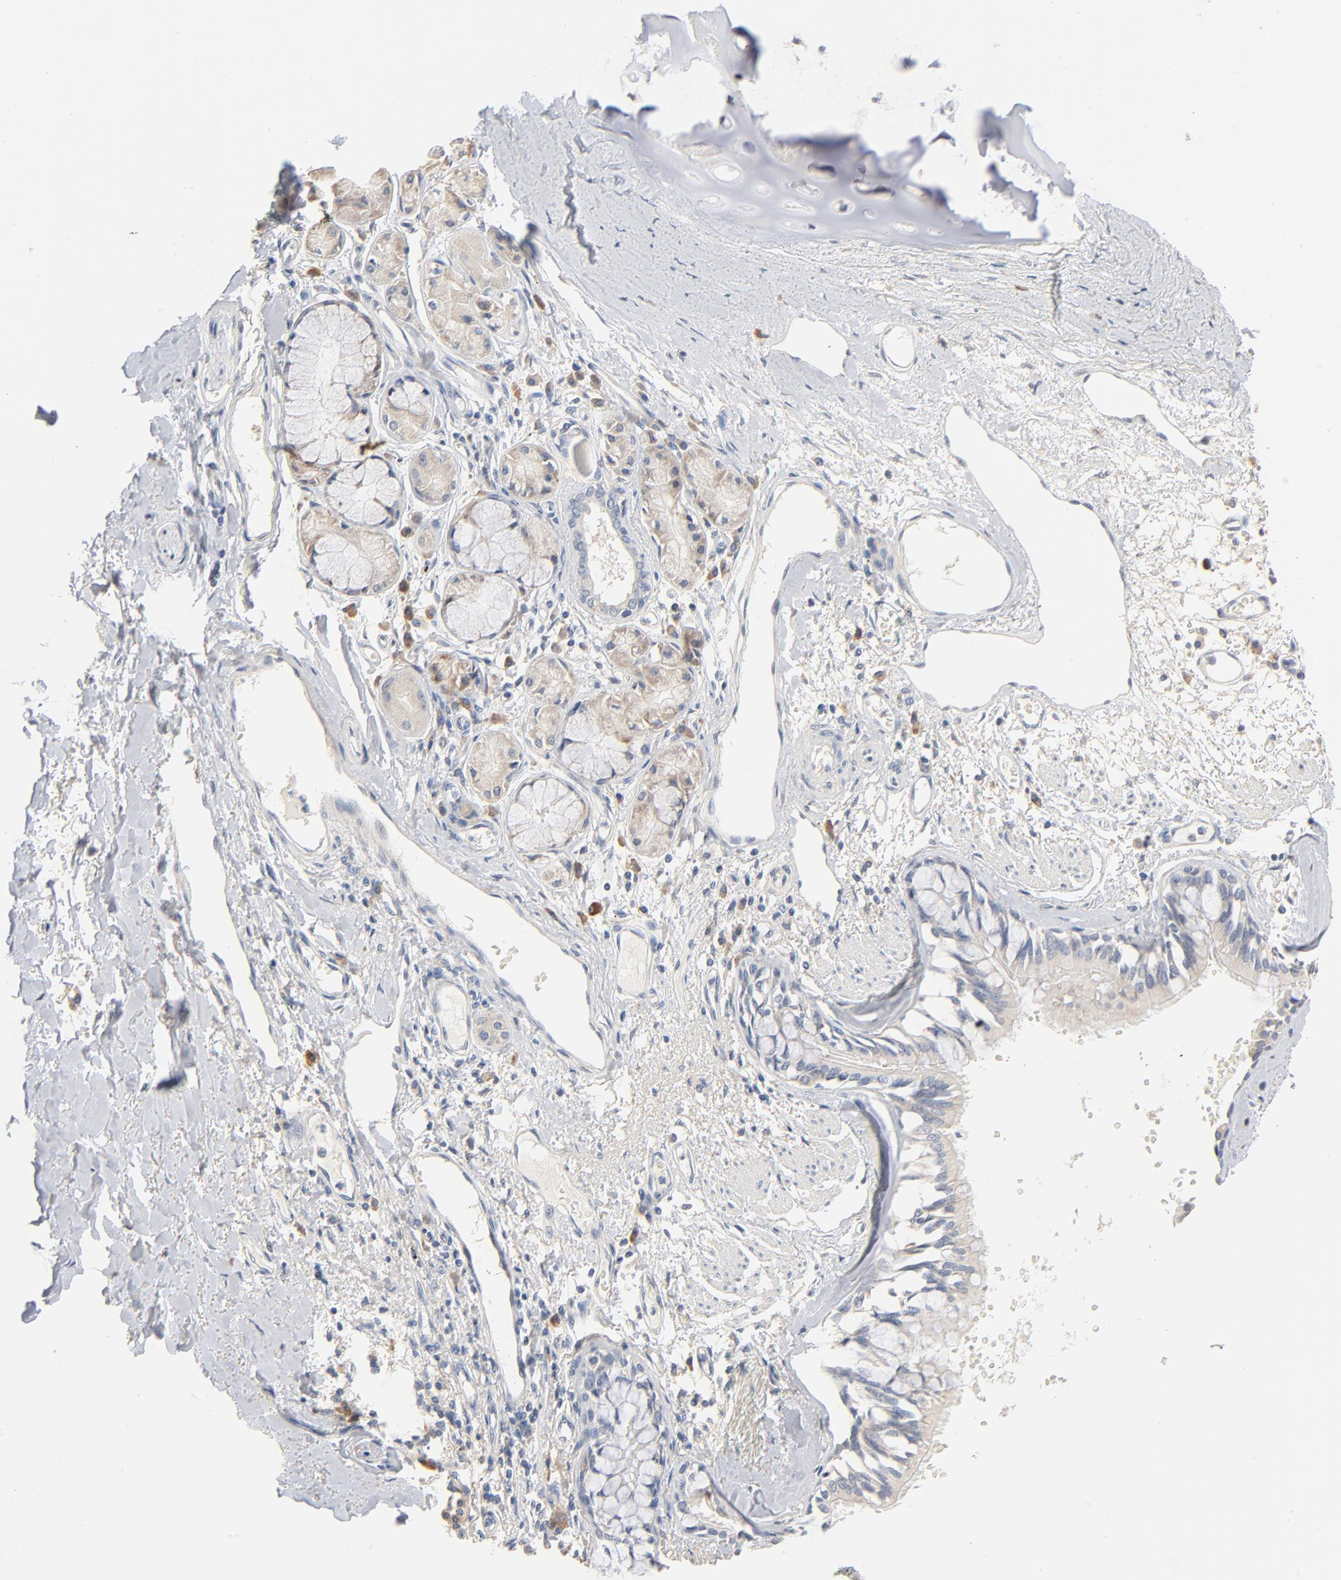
{"staining": {"intensity": "negative", "quantity": "none", "location": "none"}, "tissue": "bronchus", "cell_type": "Respiratory epithelial cells", "image_type": "normal", "snomed": [{"axis": "morphology", "description": "Normal tissue, NOS"}, {"axis": "topography", "description": "Bronchus"}, {"axis": "topography", "description": "Lung"}], "caption": "A high-resolution histopathology image shows immunohistochemistry staining of benign bronchus, which displays no significant staining in respiratory epithelial cells.", "gene": "ZDHHC8", "patient": {"sex": "female", "age": 56}}